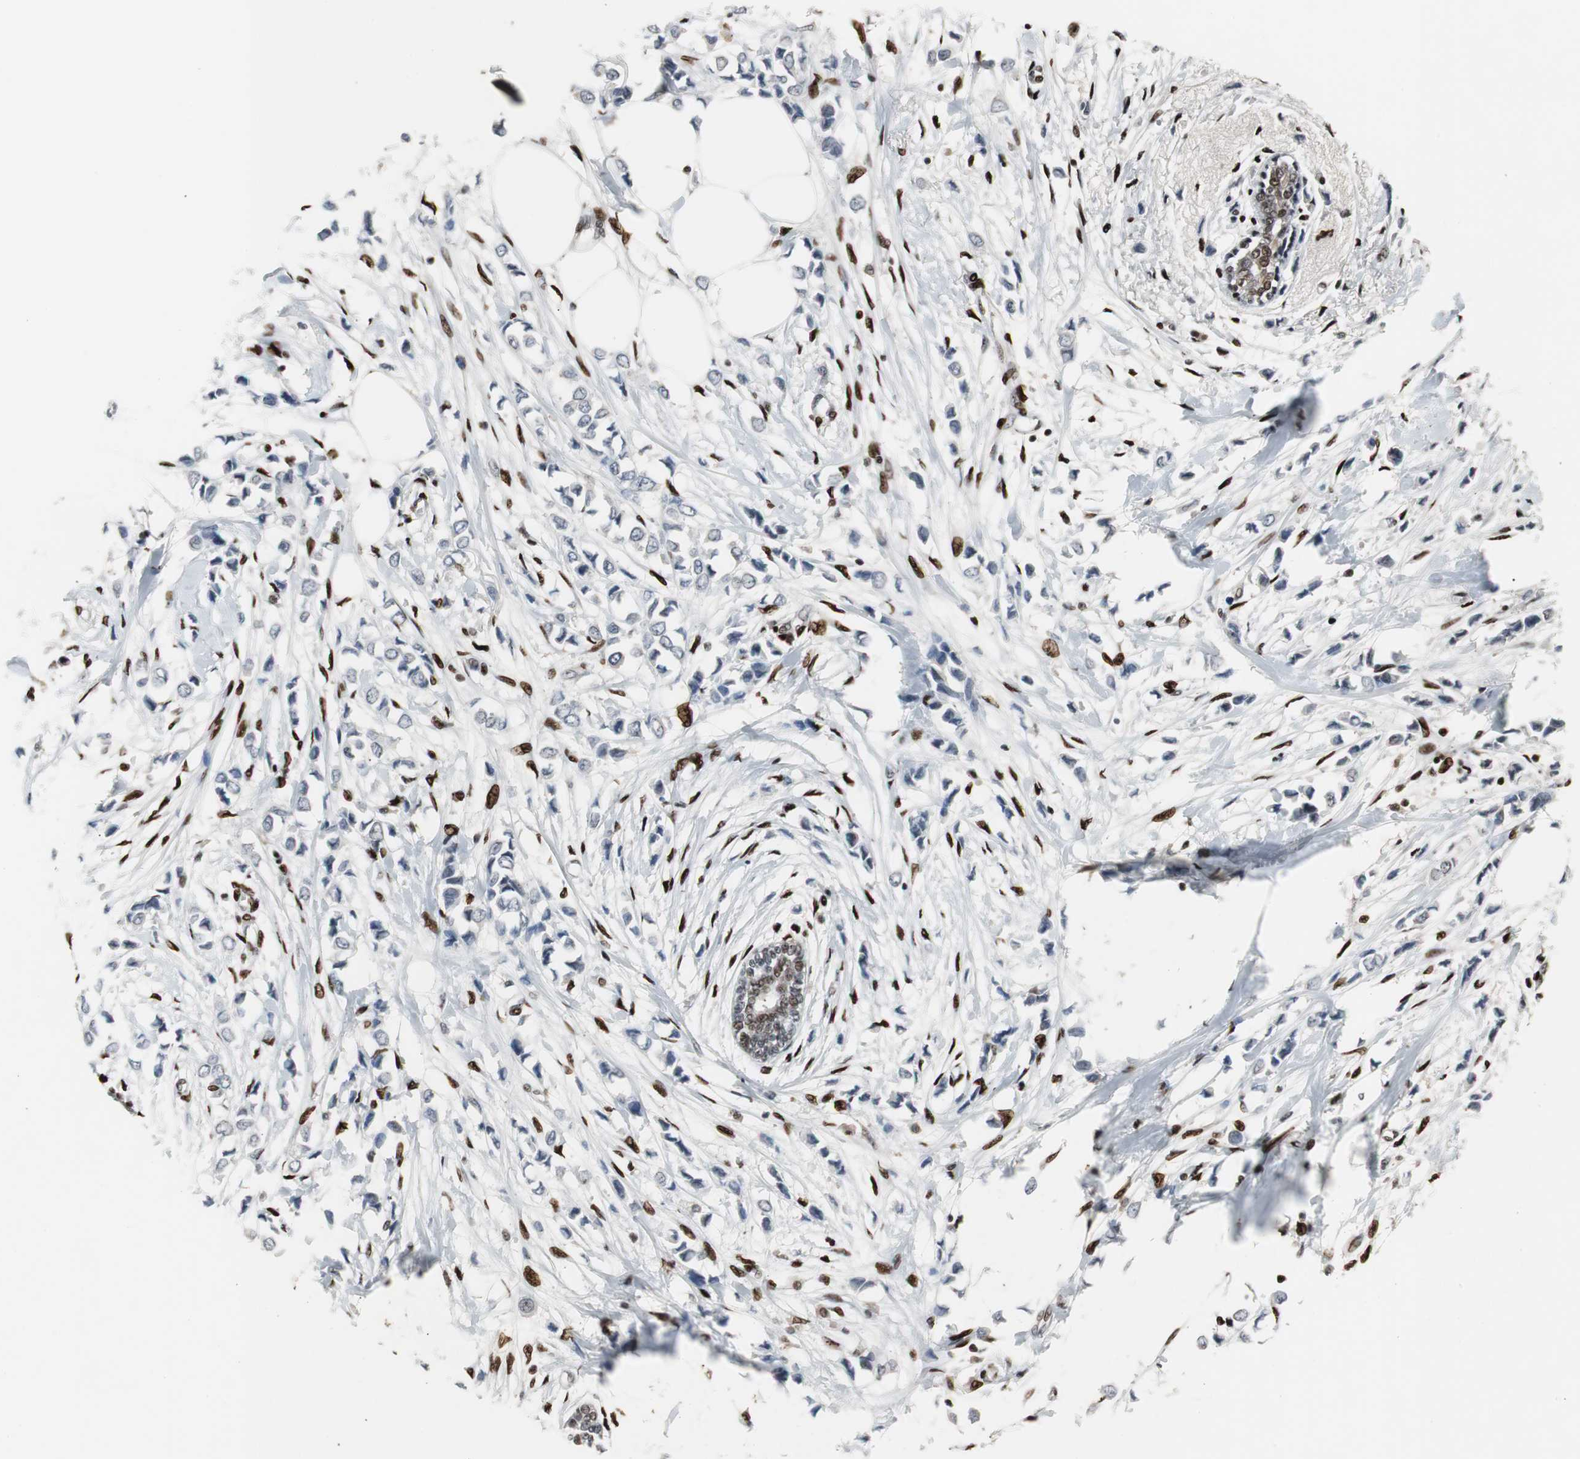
{"staining": {"intensity": "weak", "quantity": ">75%", "location": "cytoplasmic/membranous"}, "tissue": "breast cancer", "cell_type": "Tumor cells", "image_type": "cancer", "snomed": [{"axis": "morphology", "description": "Lobular carcinoma"}, {"axis": "topography", "description": "Breast"}], "caption": "Breast lobular carcinoma stained with DAB immunohistochemistry reveals low levels of weak cytoplasmic/membranous expression in about >75% of tumor cells. The staining was performed using DAB to visualize the protein expression in brown, while the nuclei were stained in blue with hematoxylin (Magnification: 20x).", "gene": "GRK2", "patient": {"sex": "female", "age": 51}}